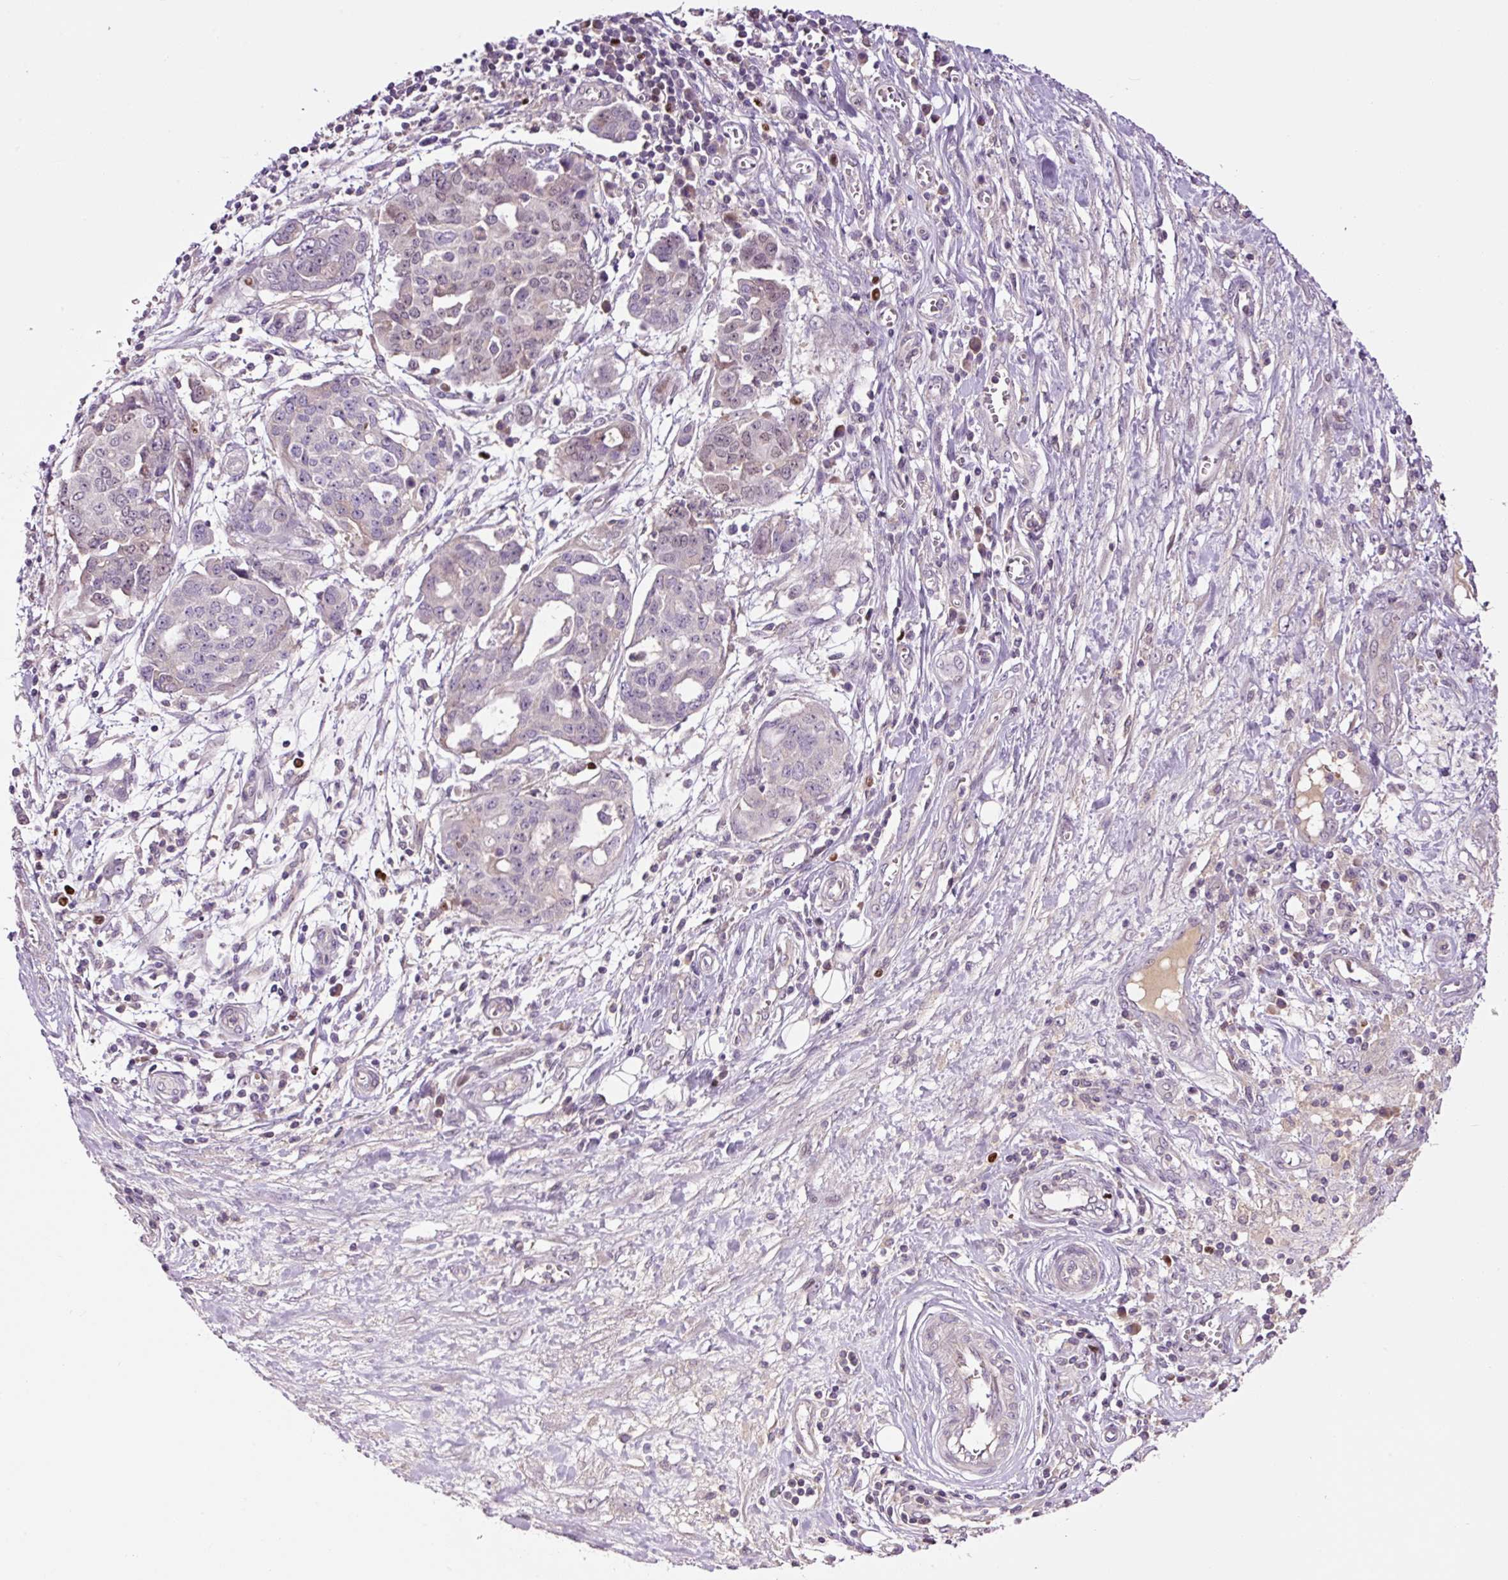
{"staining": {"intensity": "weak", "quantity": "<25%", "location": "nuclear"}, "tissue": "ovarian cancer", "cell_type": "Tumor cells", "image_type": "cancer", "snomed": [{"axis": "morphology", "description": "Cystadenocarcinoma, serous, NOS"}, {"axis": "topography", "description": "Soft tissue"}, {"axis": "topography", "description": "Ovary"}], "caption": "The photomicrograph exhibits no significant expression in tumor cells of ovarian cancer.", "gene": "DPPA4", "patient": {"sex": "female", "age": 57}}